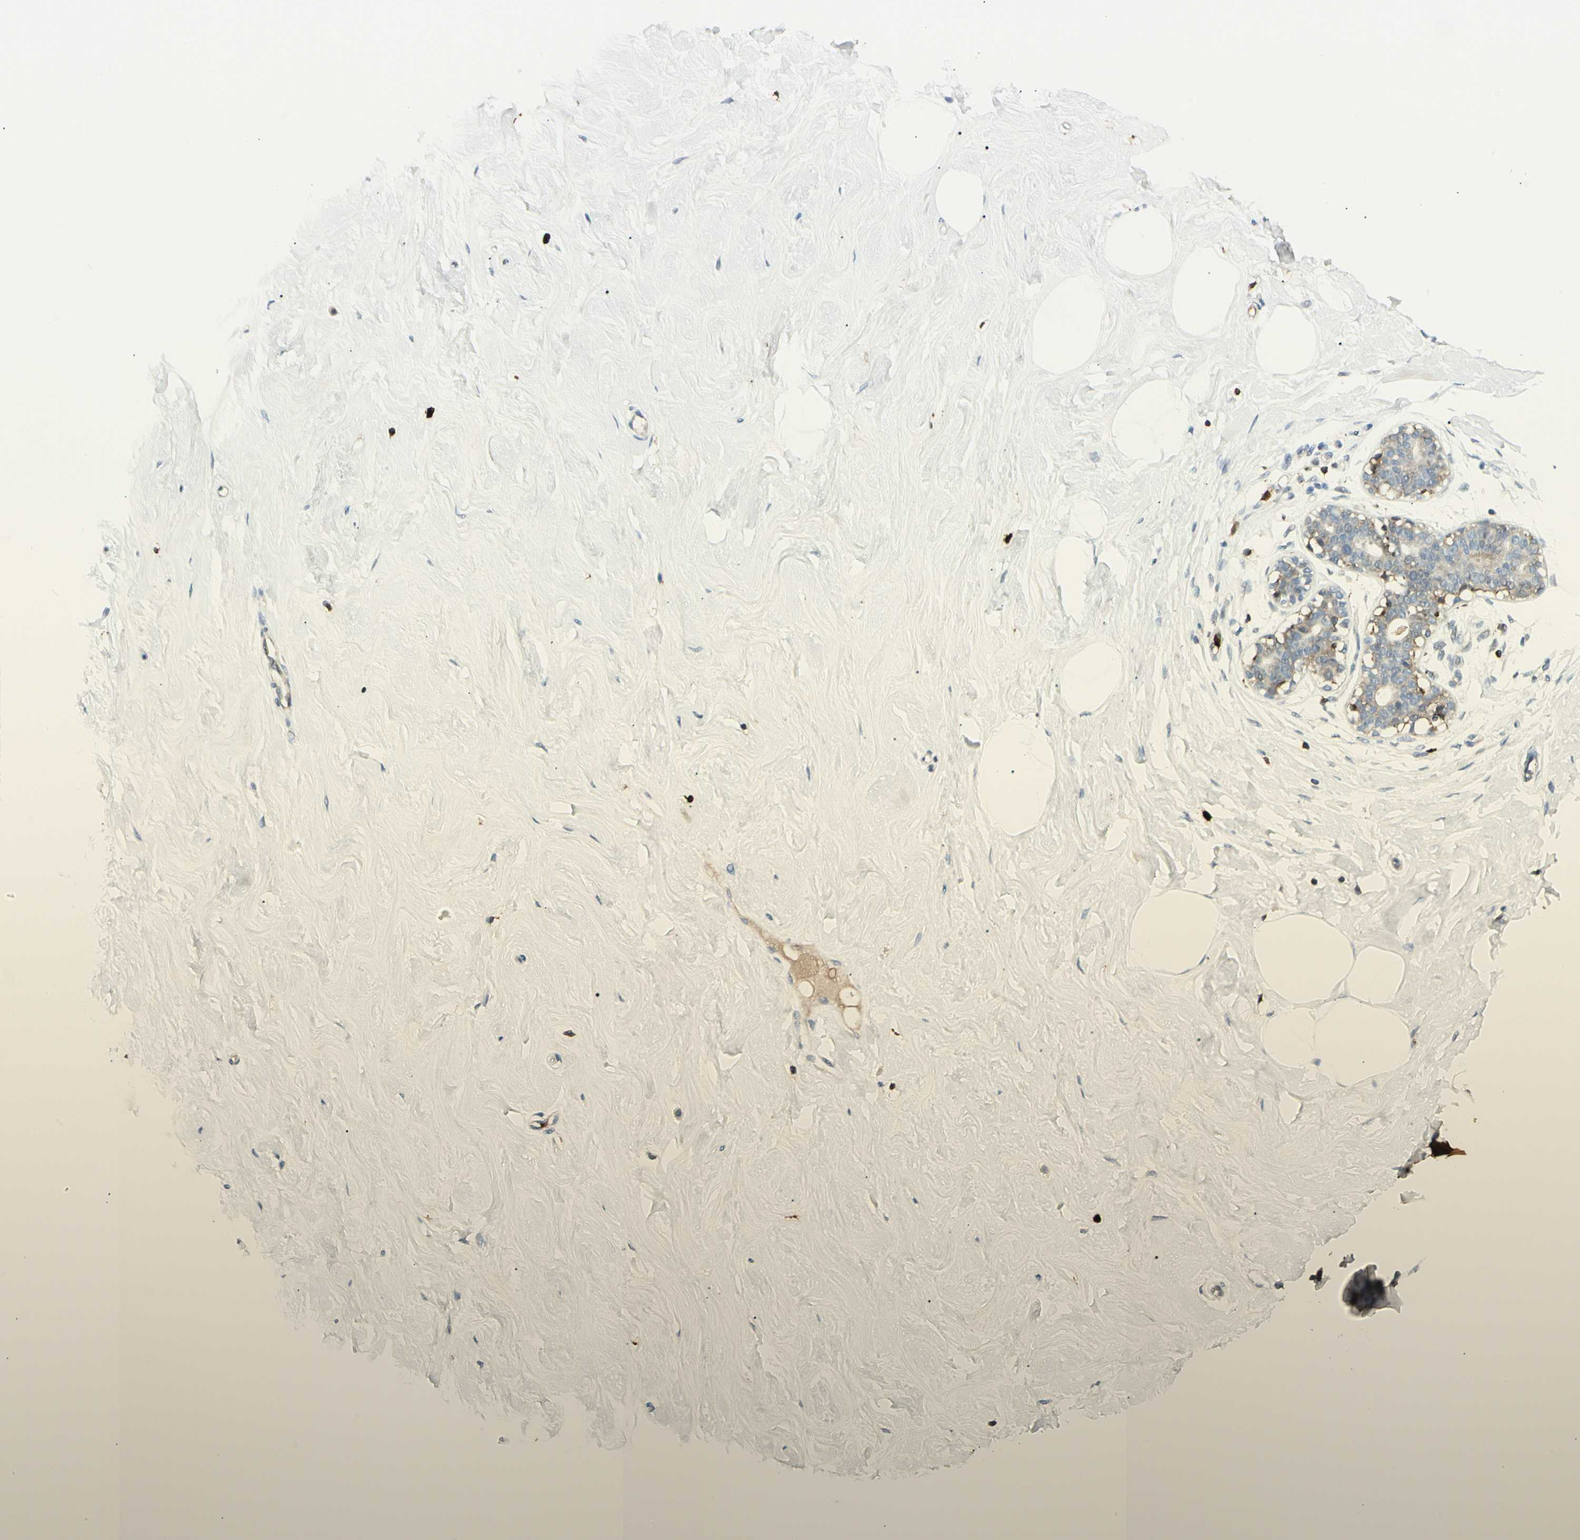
{"staining": {"intensity": "negative", "quantity": "none", "location": "none"}, "tissue": "breast", "cell_type": "Adipocytes", "image_type": "normal", "snomed": [{"axis": "morphology", "description": "Normal tissue, NOS"}, {"axis": "topography", "description": "Breast"}], "caption": "High power microscopy micrograph of an immunohistochemistry histopathology image of normal breast, revealing no significant staining in adipocytes. Brightfield microscopy of immunohistochemistry (IHC) stained with DAB (brown) and hematoxylin (blue), captured at high magnification.", "gene": "ITGB2", "patient": {"sex": "female", "age": 23}}